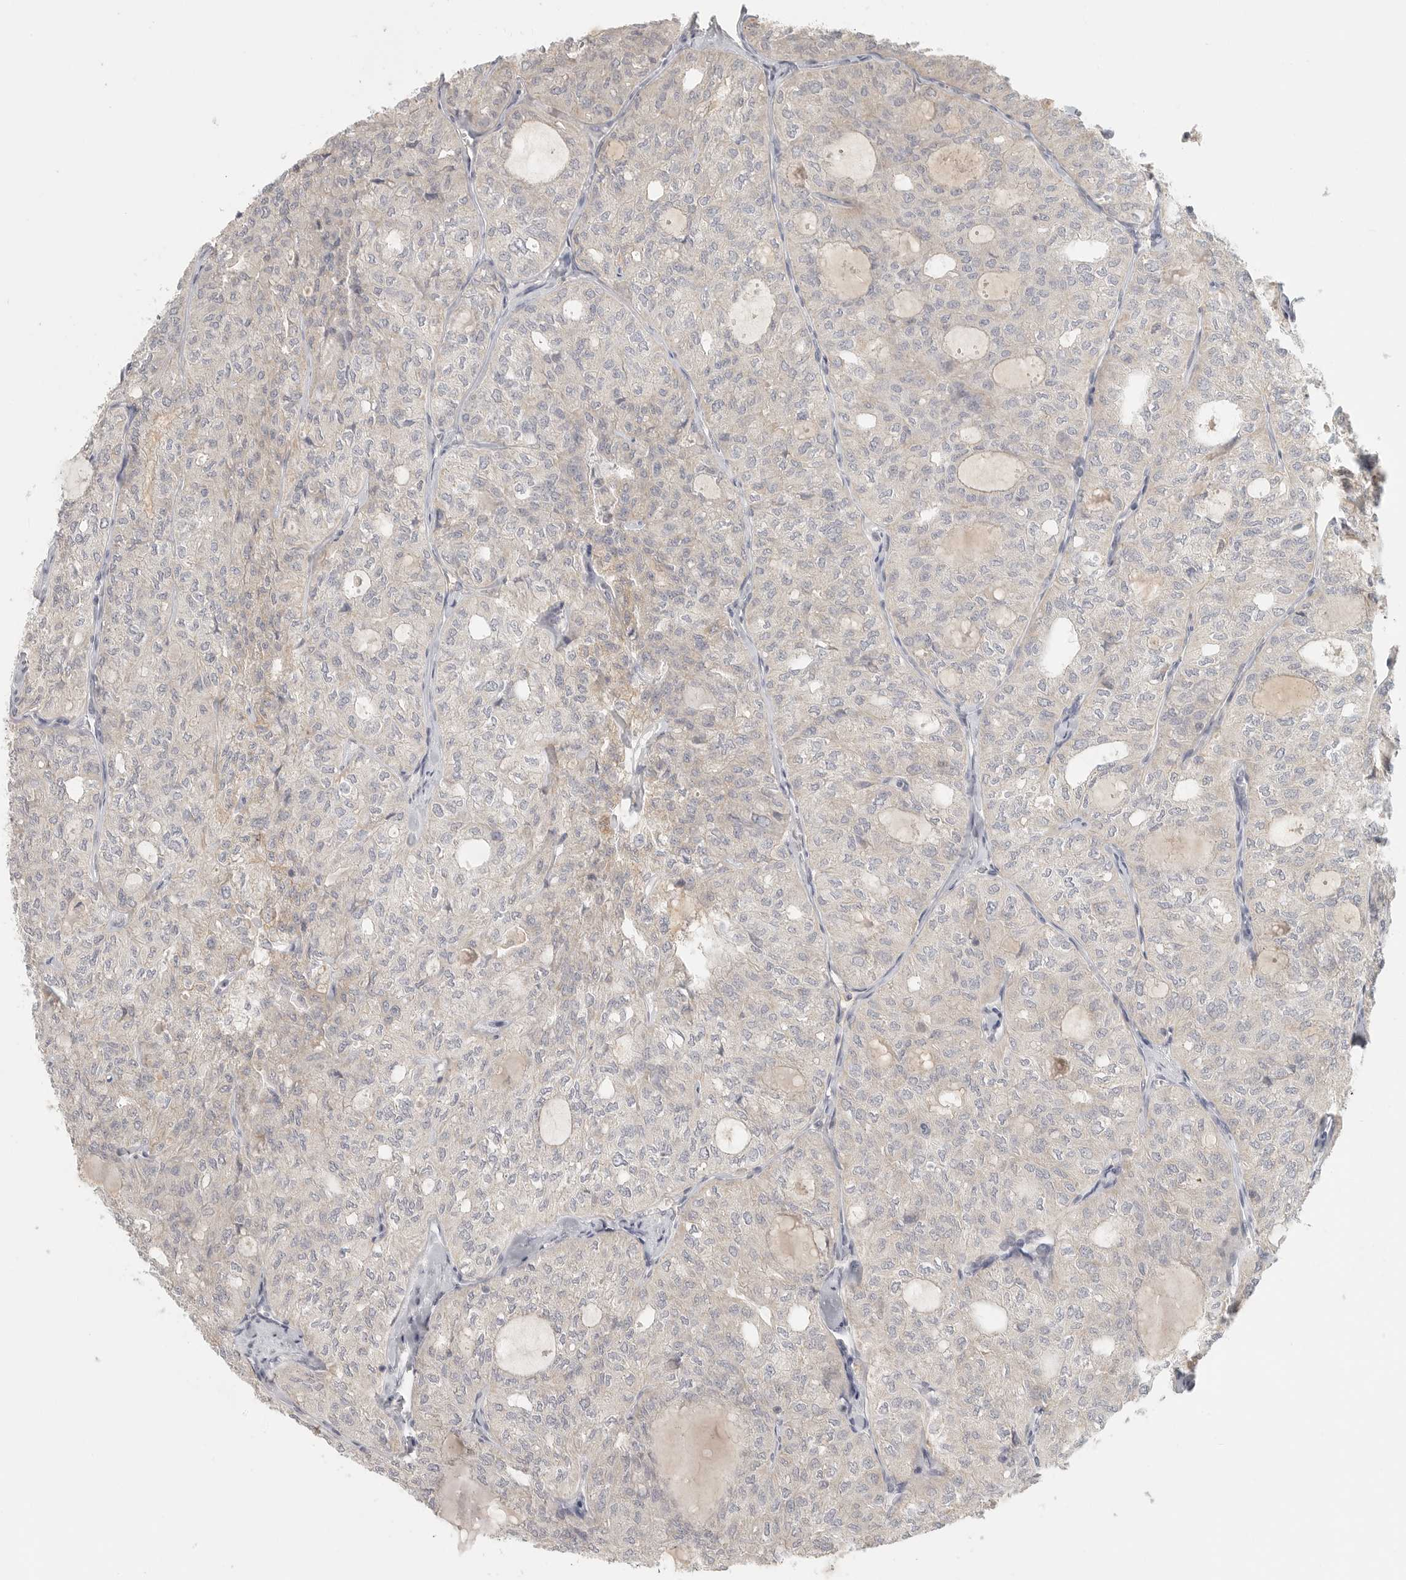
{"staining": {"intensity": "negative", "quantity": "none", "location": "none"}, "tissue": "thyroid cancer", "cell_type": "Tumor cells", "image_type": "cancer", "snomed": [{"axis": "morphology", "description": "Follicular adenoma carcinoma, NOS"}, {"axis": "topography", "description": "Thyroid gland"}], "caption": "An image of thyroid follicular adenoma carcinoma stained for a protein displays no brown staining in tumor cells.", "gene": "SLC25A36", "patient": {"sex": "male", "age": 75}}